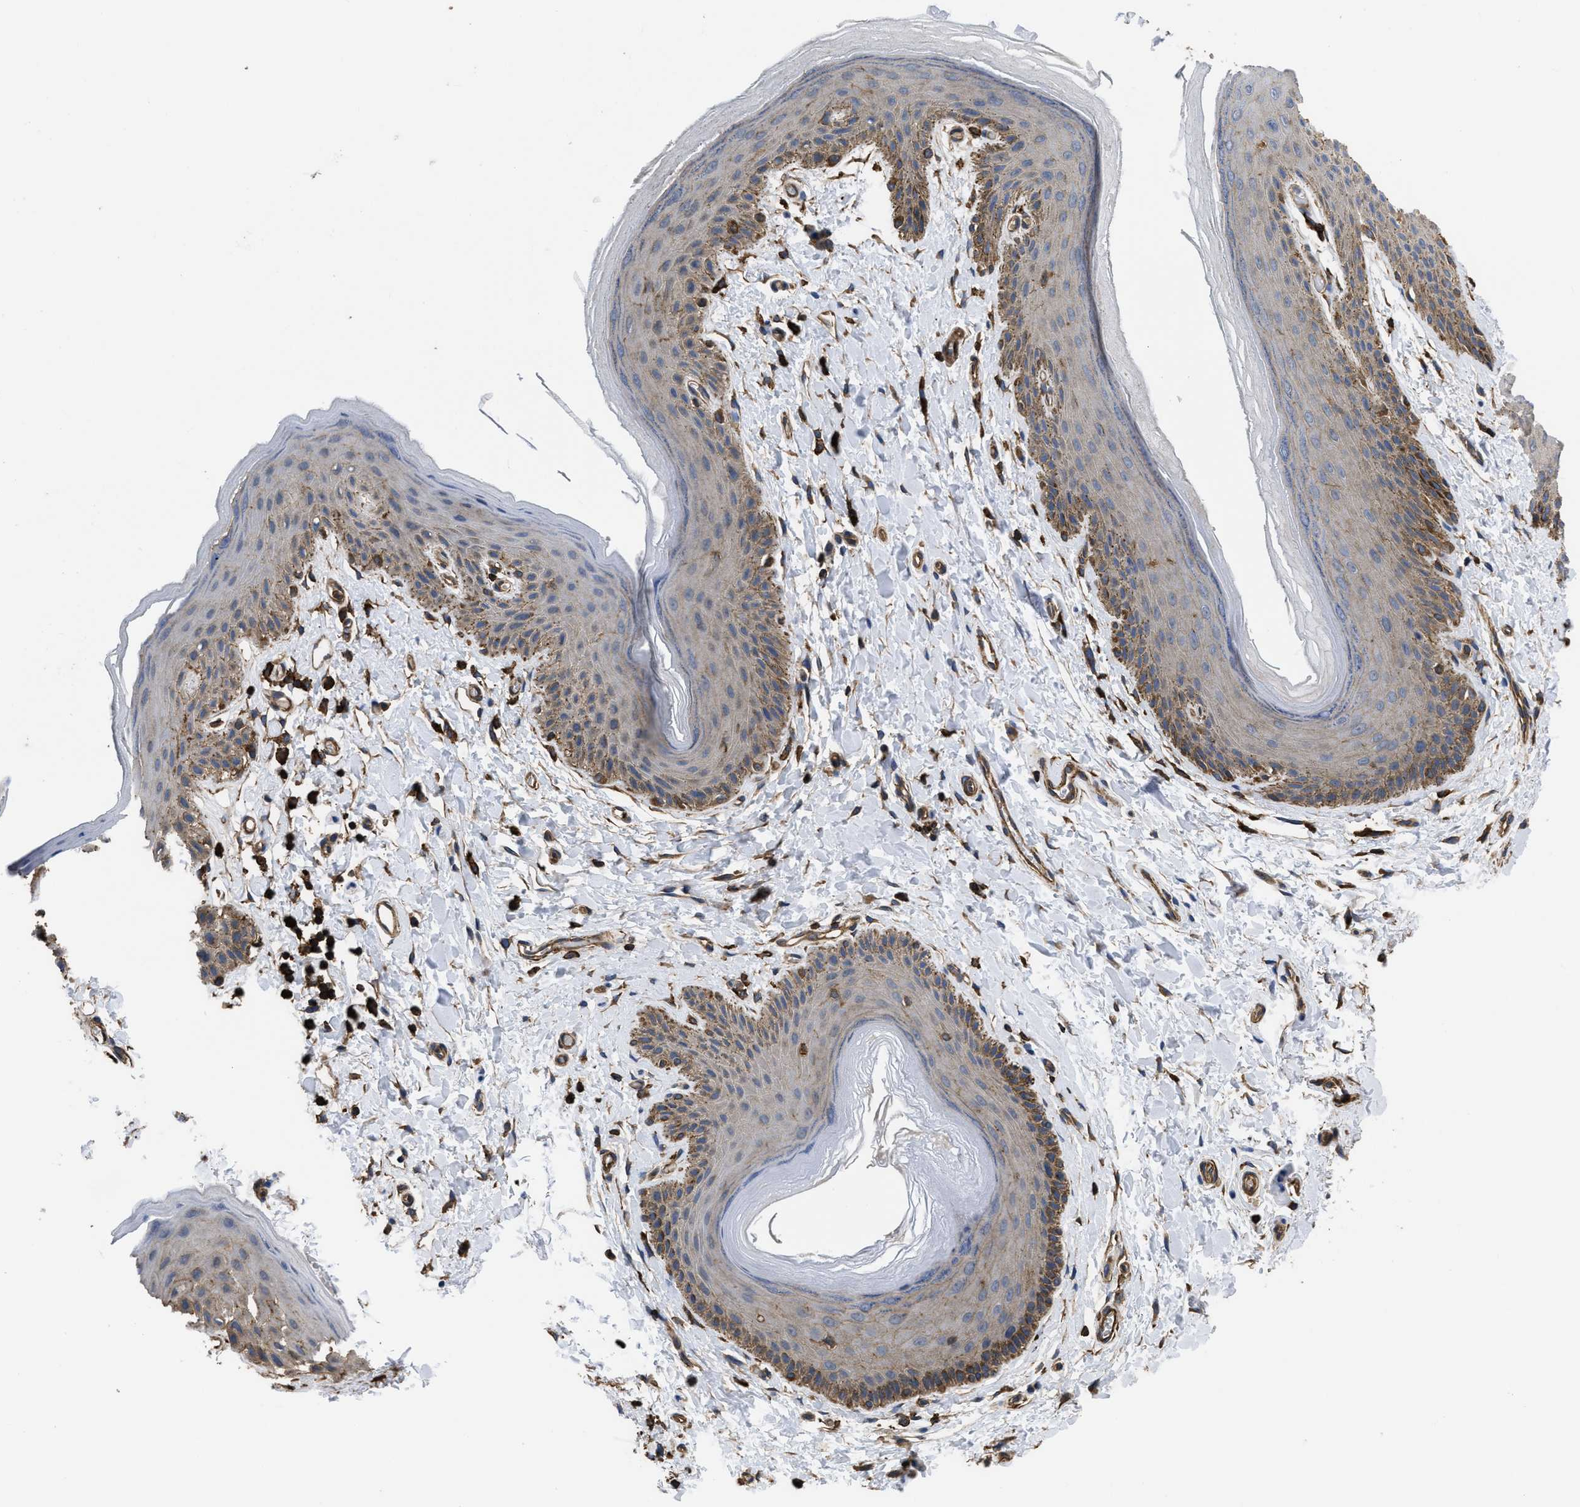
{"staining": {"intensity": "moderate", "quantity": "<25%", "location": "cytoplasmic/membranous"}, "tissue": "skin", "cell_type": "Epidermal cells", "image_type": "normal", "snomed": [{"axis": "morphology", "description": "Normal tissue, NOS"}, {"axis": "topography", "description": "Anal"}], "caption": "High-power microscopy captured an IHC histopathology image of unremarkable skin, revealing moderate cytoplasmic/membranous positivity in approximately <25% of epidermal cells.", "gene": "SCUBE2", "patient": {"sex": "male", "age": 44}}